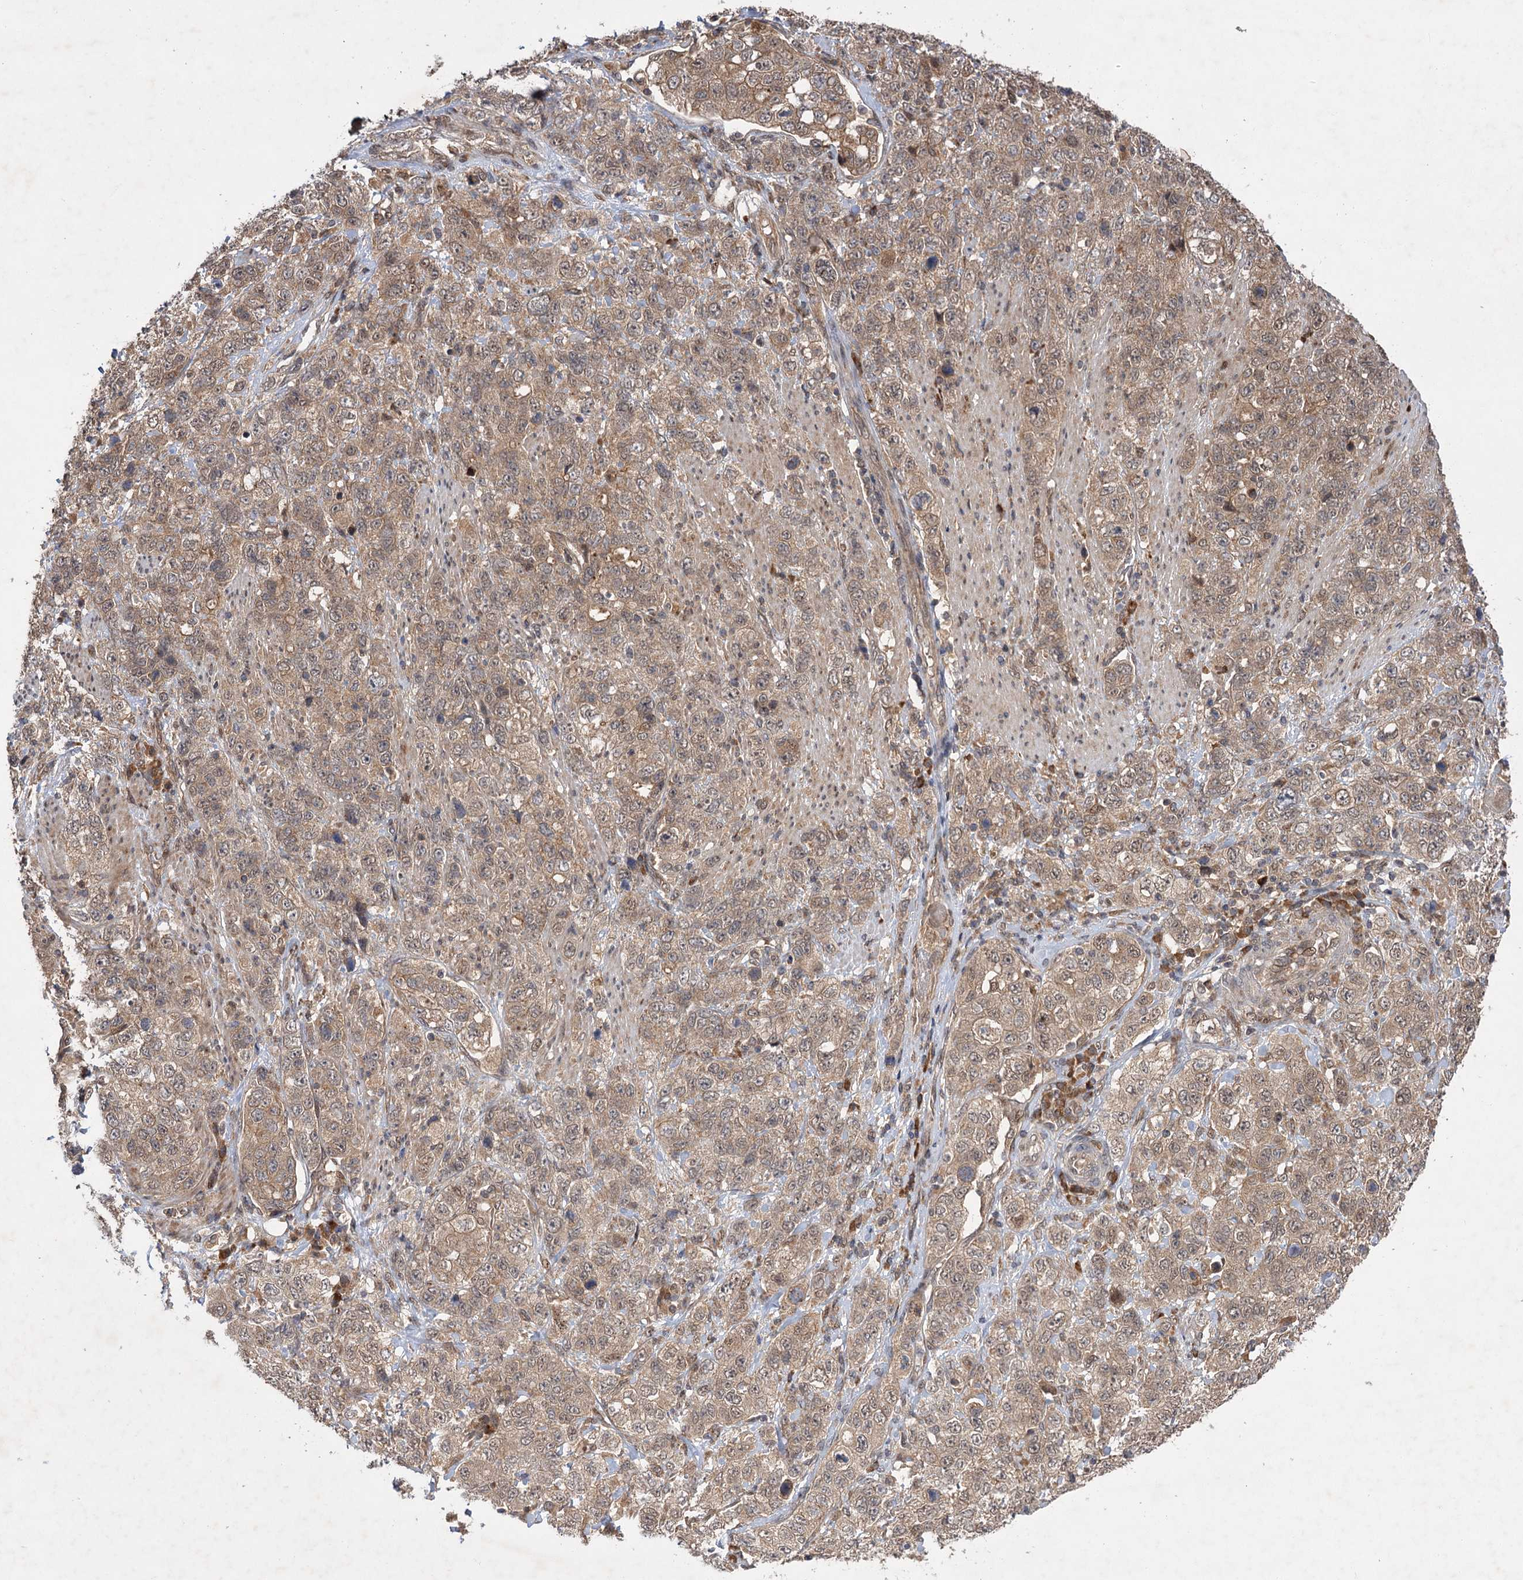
{"staining": {"intensity": "weak", "quantity": ">75%", "location": "cytoplasmic/membranous"}, "tissue": "stomach cancer", "cell_type": "Tumor cells", "image_type": "cancer", "snomed": [{"axis": "morphology", "description": "Adenocarcinoma, NOS"}, {"axis": "topography", "description": "Stomach"}], "caption": "Stomach adenocarcinoma was stained to show a protein in brown. There is low levels of weak cytoplasmic/membranous positivity in approximately >75% of tumor cells. The protein is shown in brown color, while the nuclei are stained blue.", "gene": "FBXW8", "patient": {"sex": "male", "age": 48}}